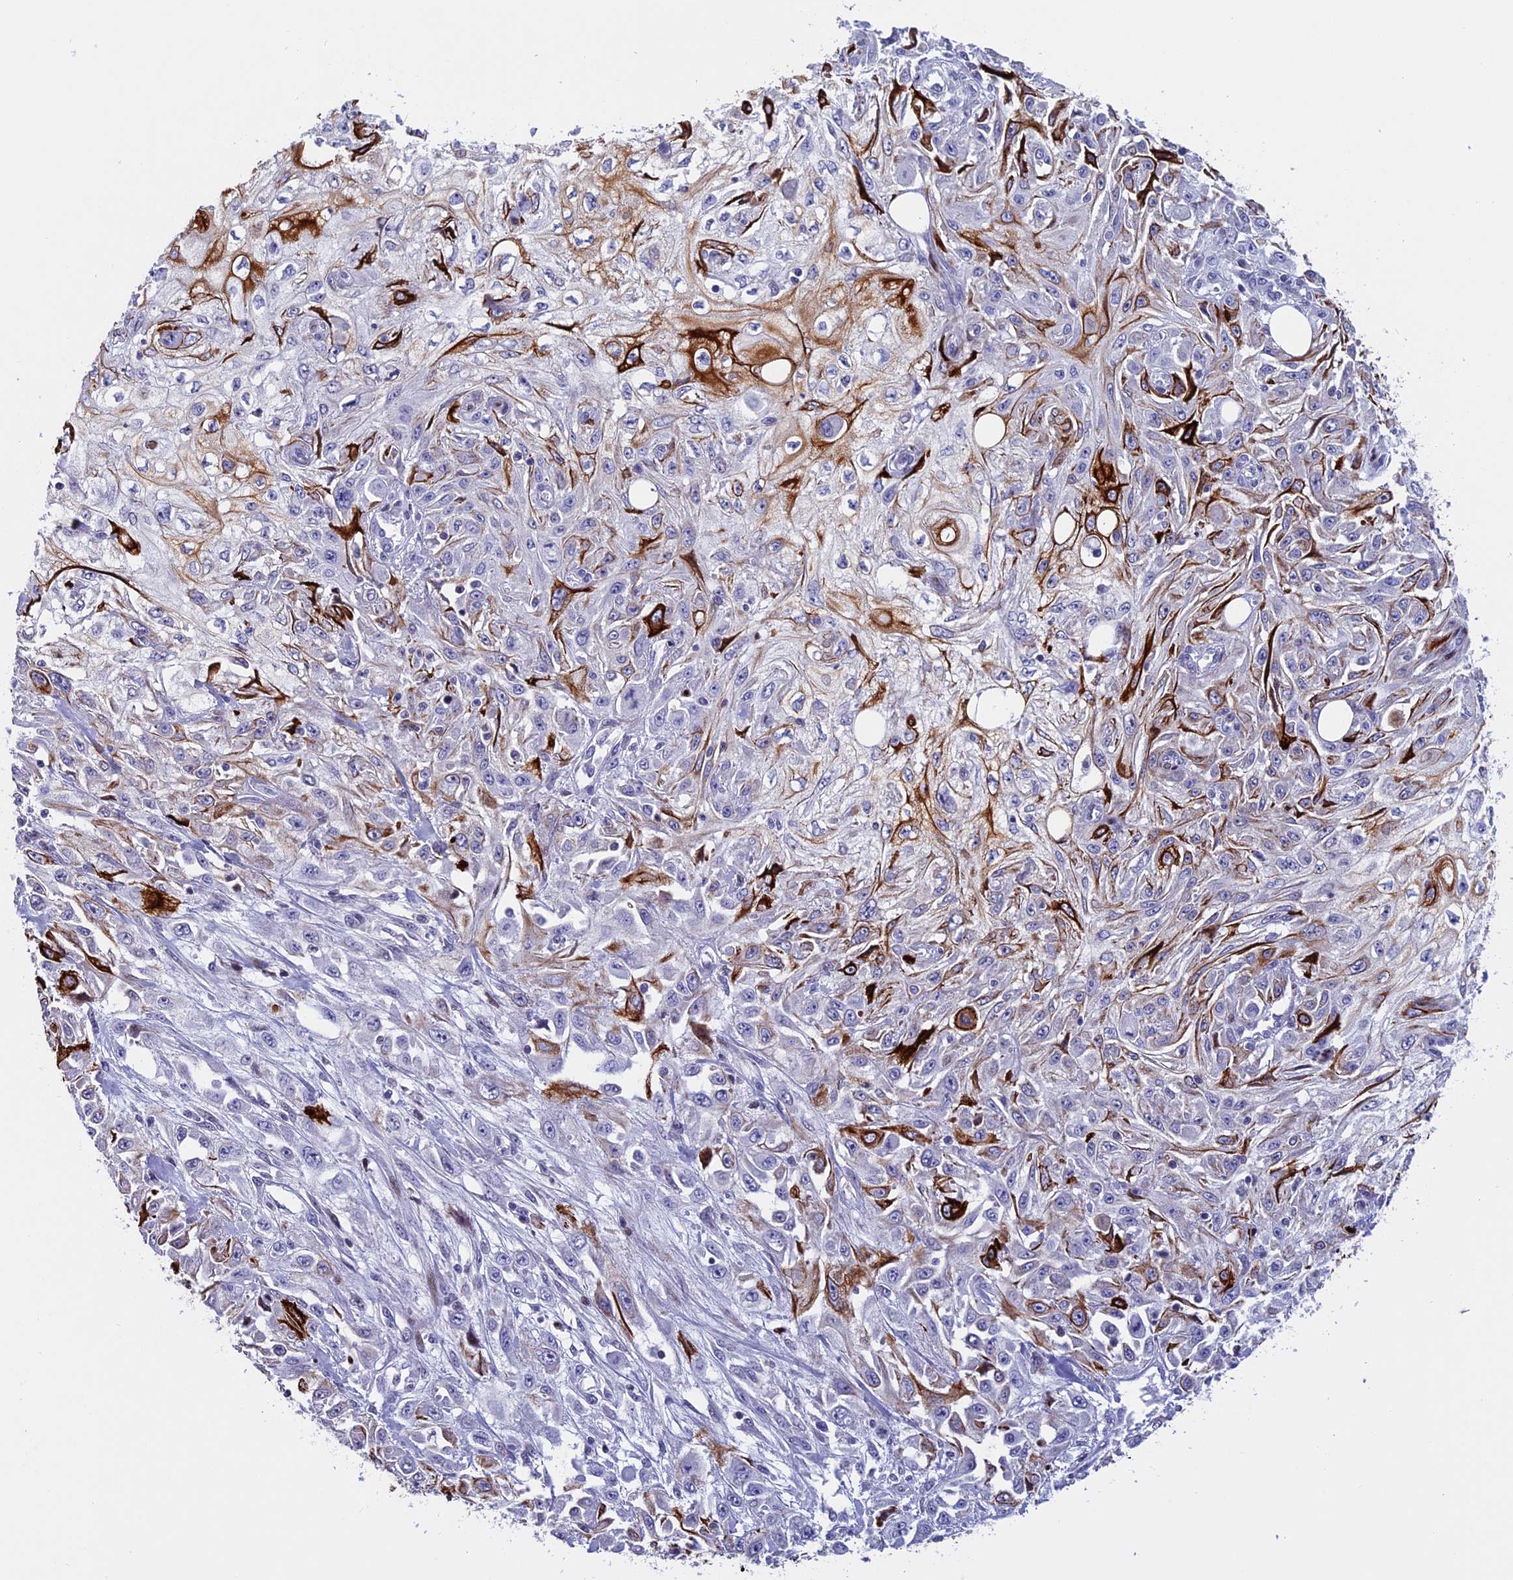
{"staining": {"intensity": "strong", "quantity": "25%-75%", "location": "cytoplasmic/membranous"}, "tissue": "skin cancer", "cell_type": "Tumor cells", "image_type": "cancer", "snomed": [{"axis": "morphology", "description": "Squamous cell carcinoma, NOS"}, {"axis": "morphology", "description": "Squamous cell carcinoma, metastatic, NOS"}, {"axis": "topography", "description": "Skin"}, {"axis": "topography", "description": "Lymph node"}], "caption": "Immunohistochemistry (IHC) of human skin cancer exhibits high levels of strong cytoplasmic/membranous expression in approximately 25%-75% of tumor cells. (DAB IHC, brown staining for protein, blue staining for nuclei).", "gene": "BTBD3", "patient": {"sex": "male", "age": 75}}